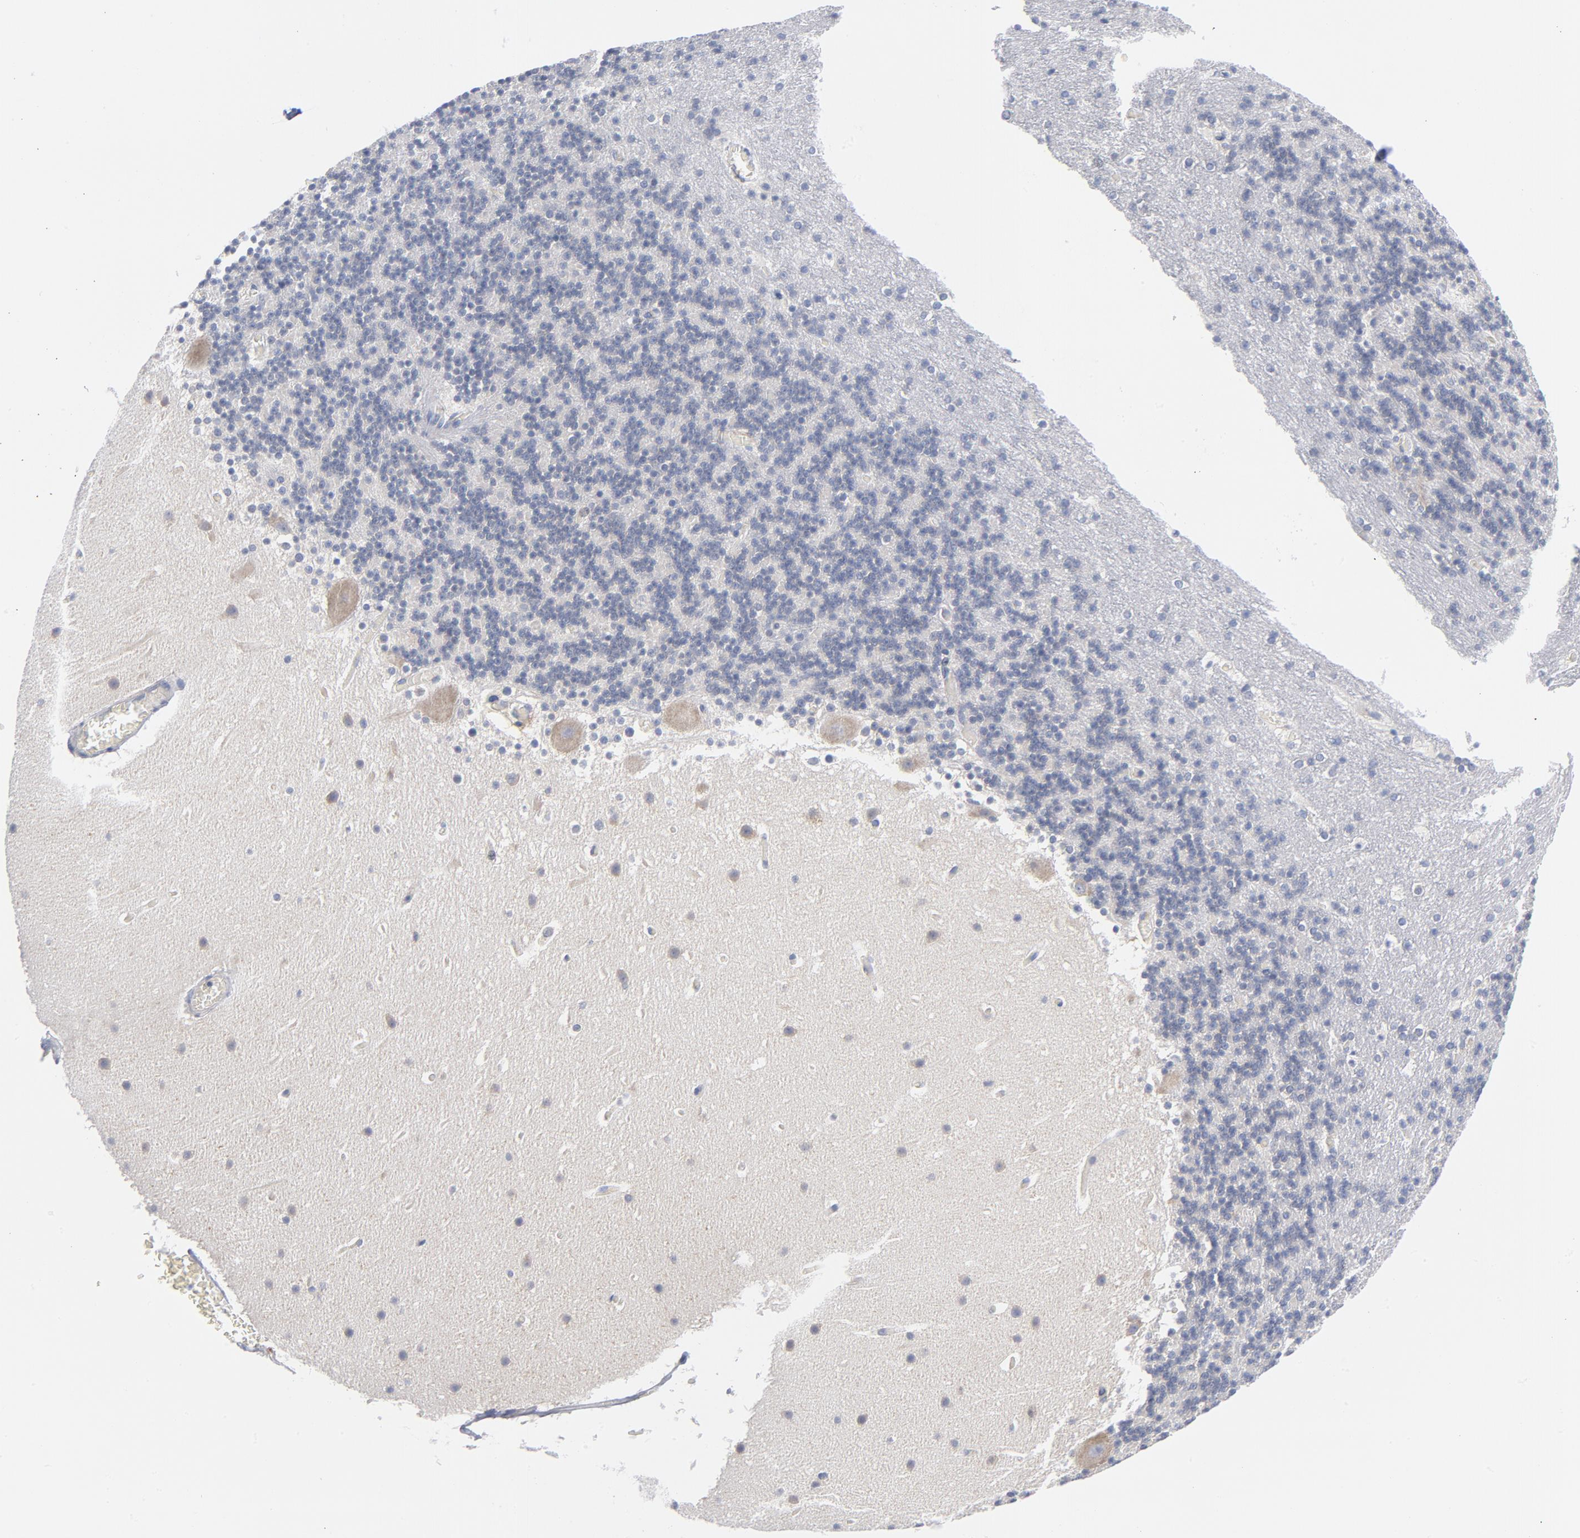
{"staining": {"intensity": "negative", "quantity": "none", "location": "none"}, "tissue": "cerebellum", "cell_type": "Cells in granular layer", "image_type": "normal", "snomed": [{"axis": "morphology", "description": "Normal tissue, NOS"}, {"axis": "topography", "description": "Cerebellum"}], "caption": "This is an immunohistochemistry (IHC) histopathology image of benign cerebellum. There is no expression in cells in granular layer.", "gene": "CD86", "patient": {"sex": "male", "age": 45}}